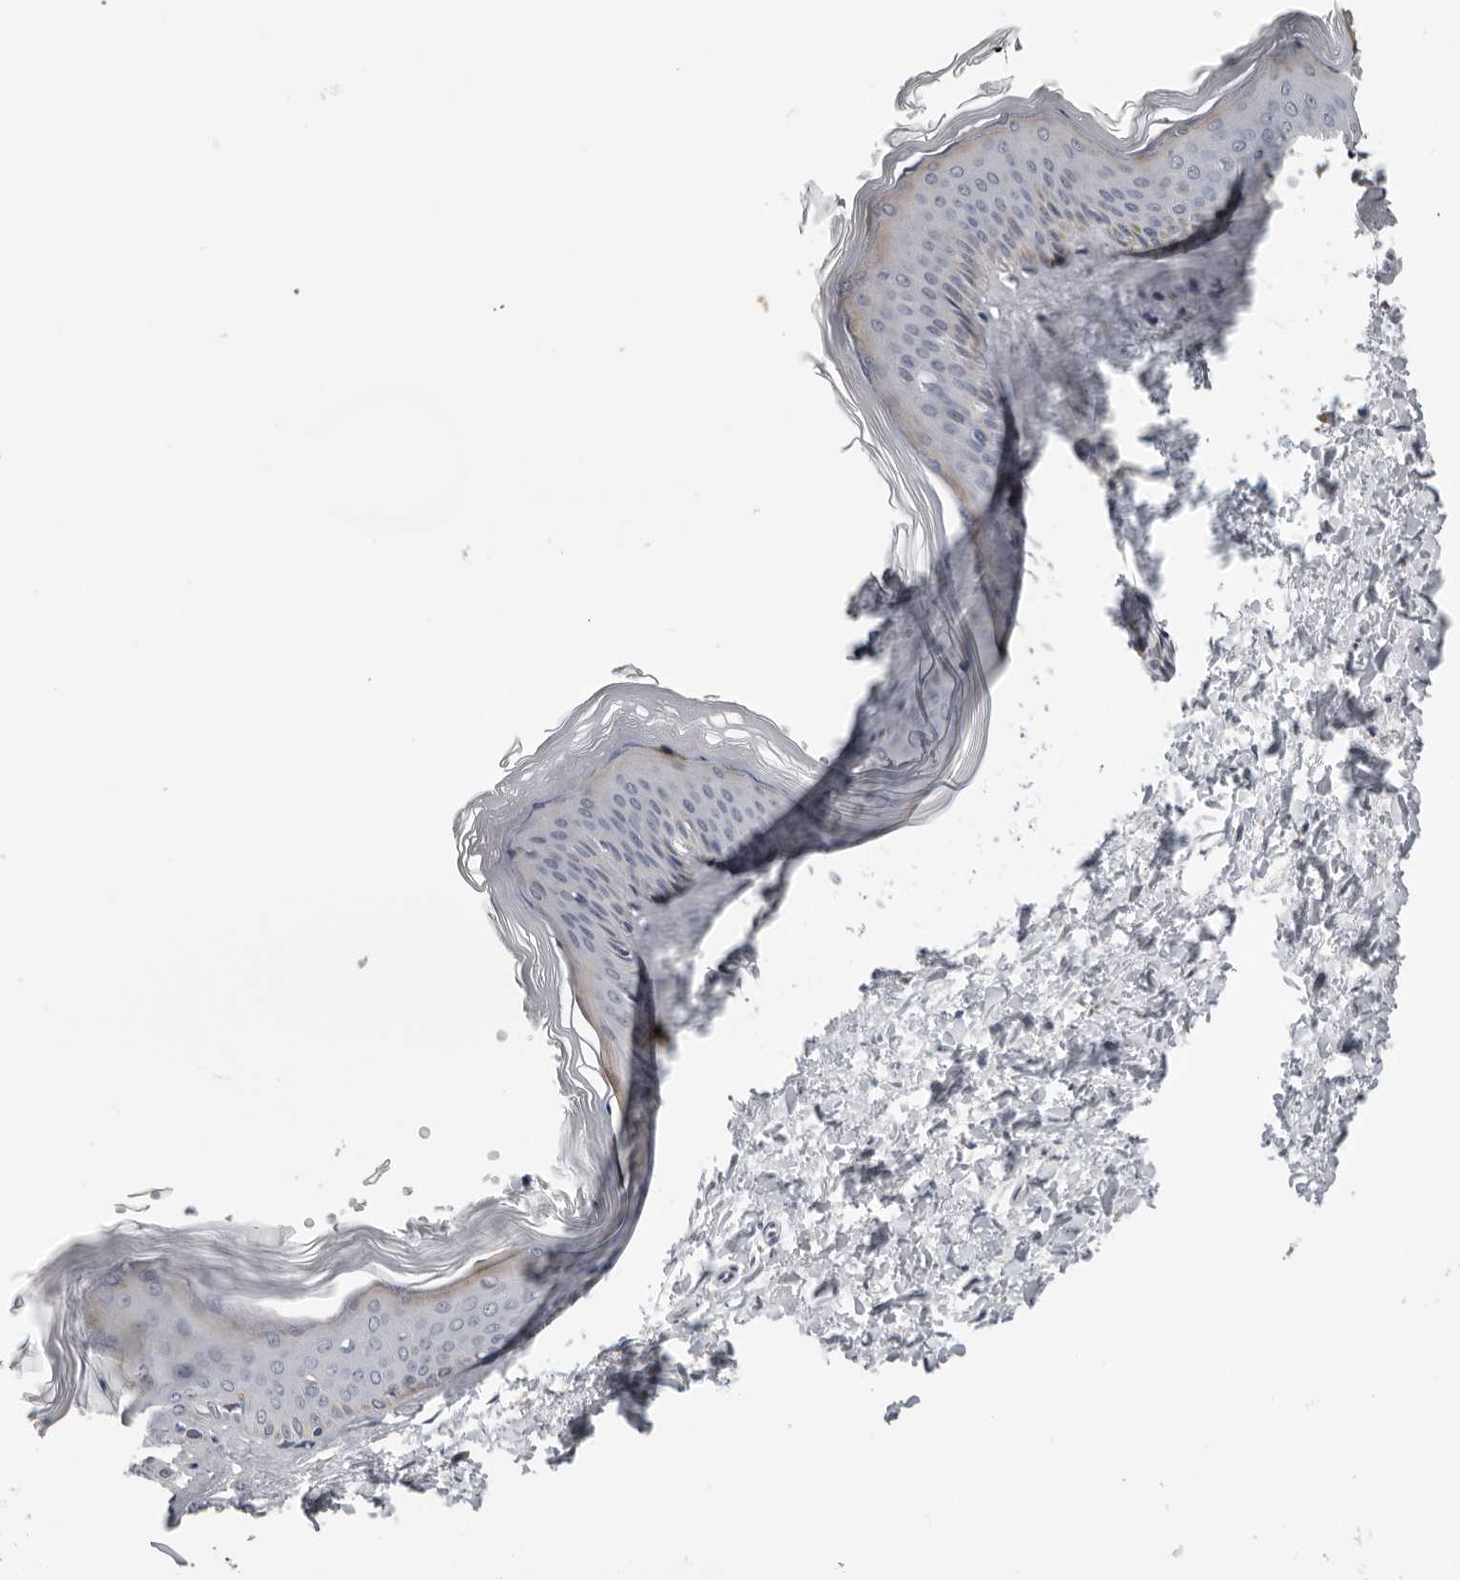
{"staining": {"intensity": "negative", "quantity": "none", "location": "none"}, "tissue": "skin", "cell_type": "Fibroblasts", "image_type": "normal", "snomed": [{"axis": "morphology", "description": "Normal tissue, NOS"}, {"axis": "topography", "description": "Skin"}], "caption": "The histopathology image demonstrates no staining of fibroblasts in benign skin.", "gene": "CPT2", "patient": {"sex": "female", "age": 27}}